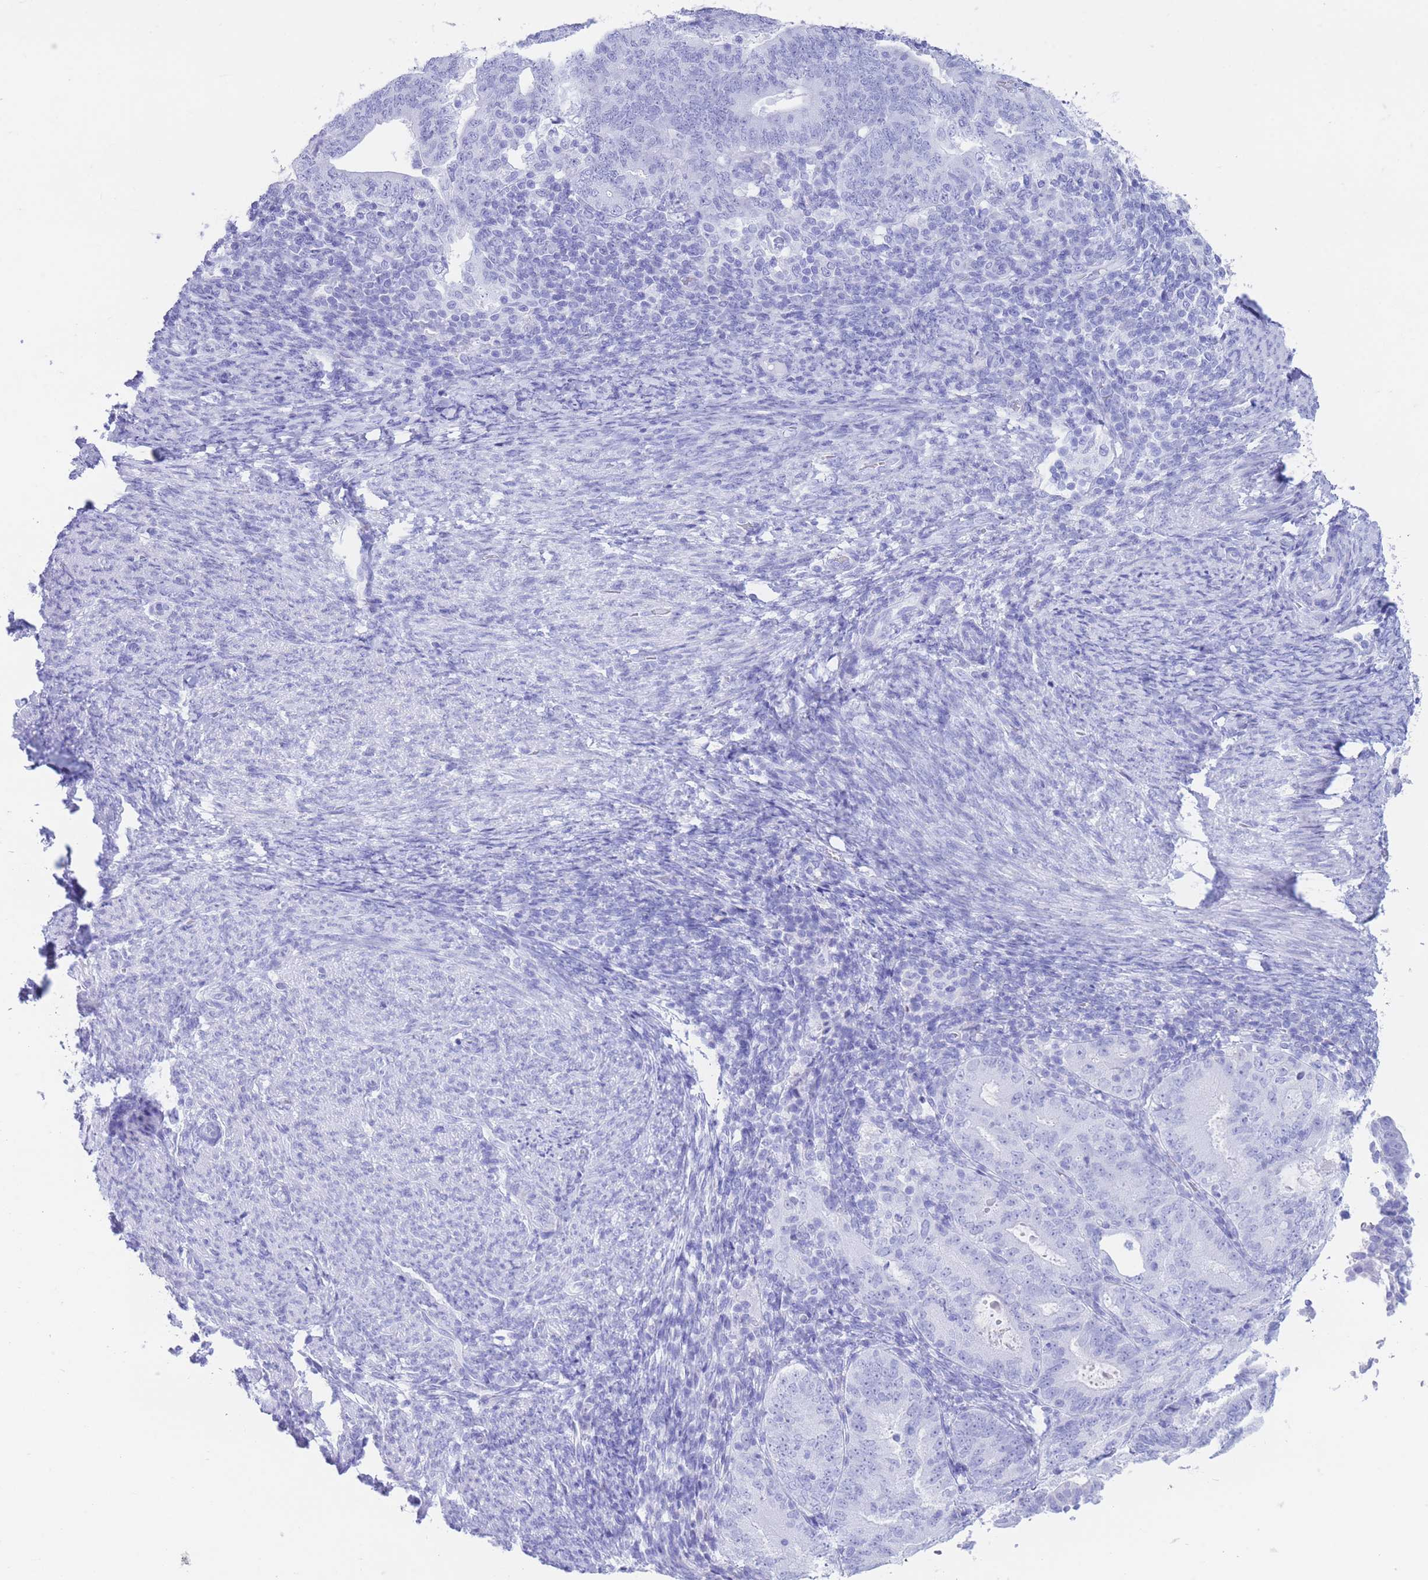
{"staining": {"intensity": "negative", "quantity": "none", "location": "none"}, "tissue": "endometrial cancer", "cell_type": "Tumor cells", "image_type": "cancer", "snomed": [{"axis": "morphology", "description": "Adenocarcinoma, NOS"}, {"axis": "topography", "description": "Endometrium"}], "caption": "A high-resolution histopathology image shows immunohistochemistry staining of endometrial cancer, which exhibits no significant positivity in tumor cells.", "gene": "SLCO1B3", "patient": {"sex": "female", "age": 70}}